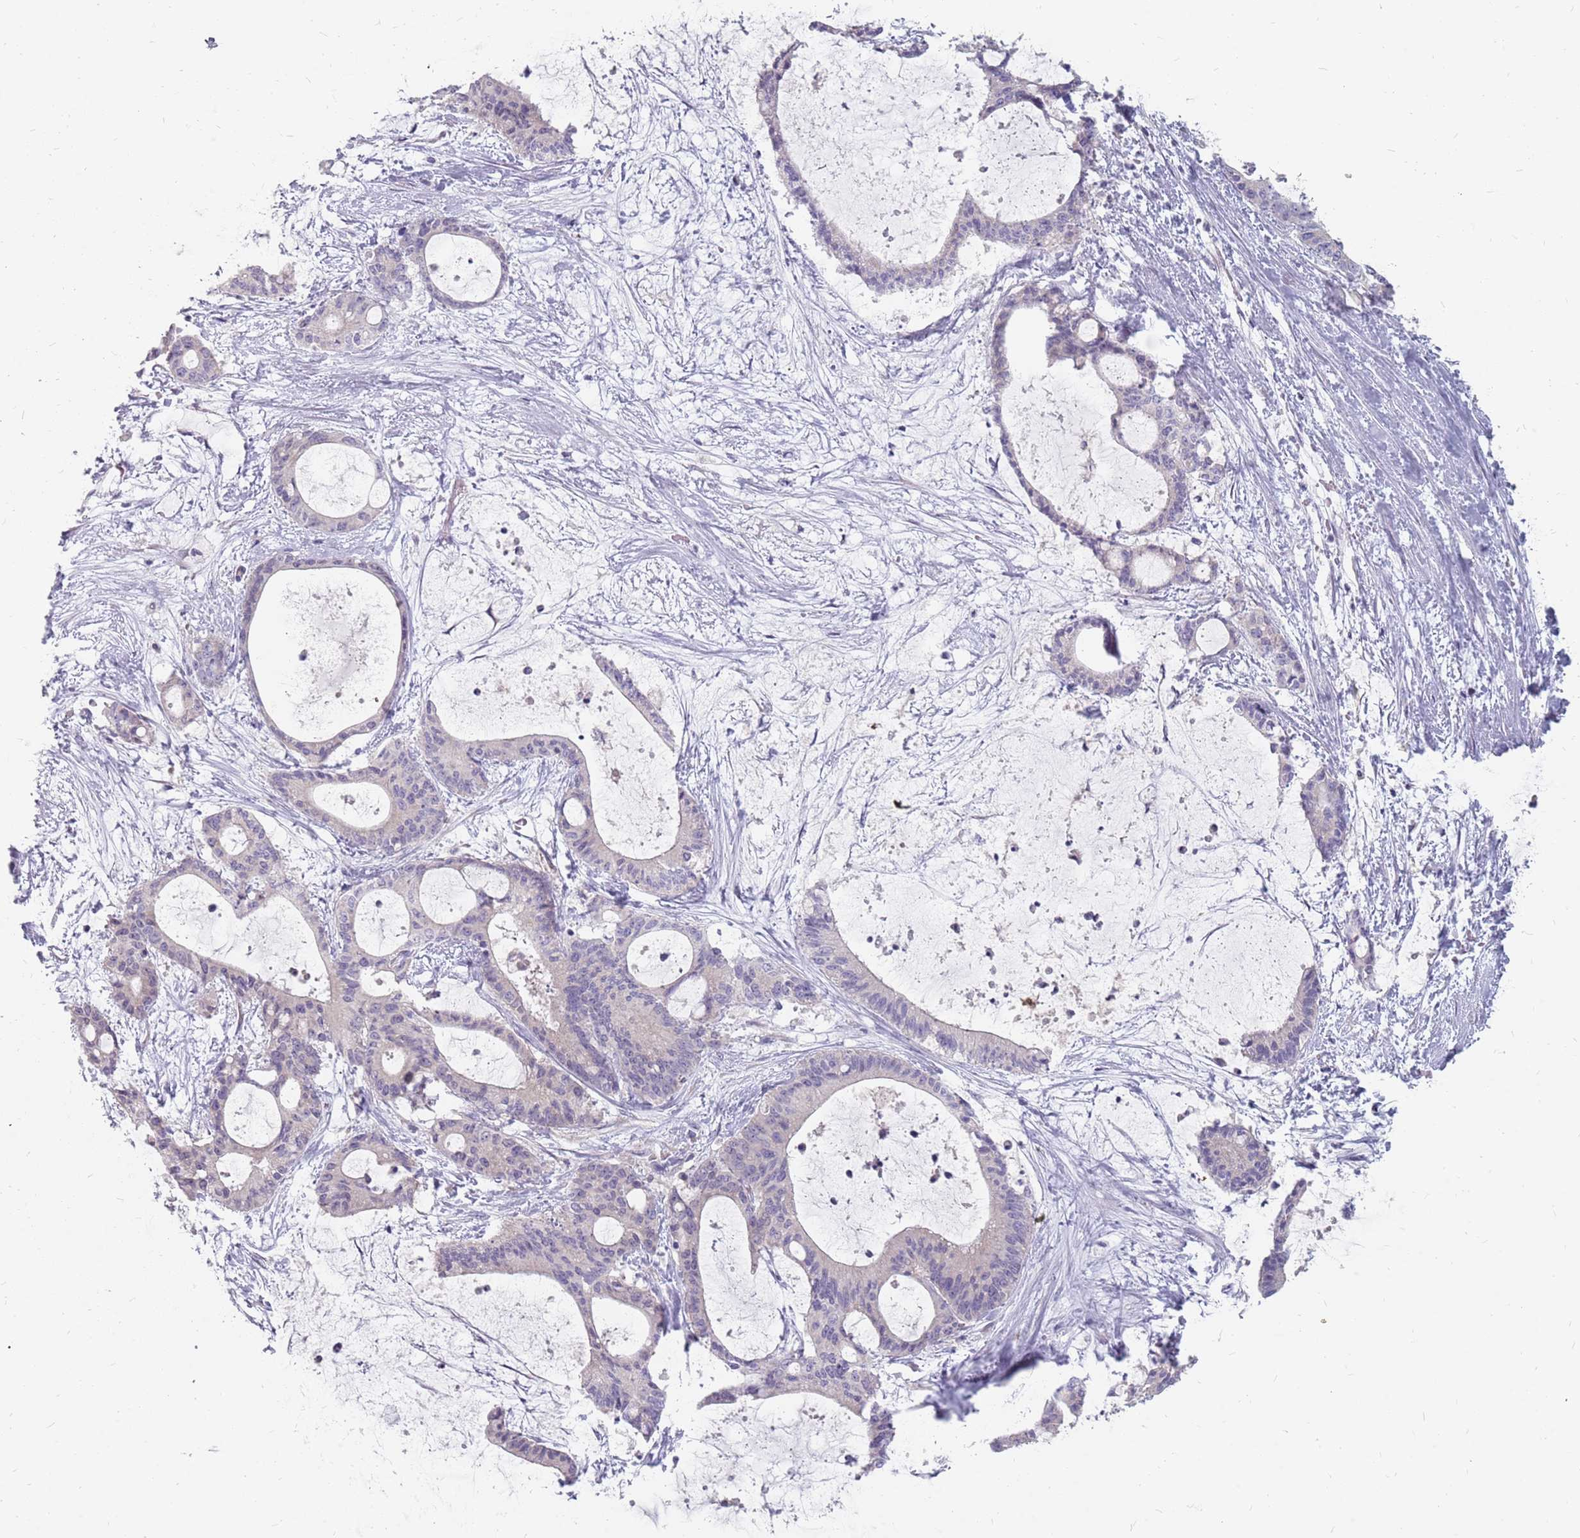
{"staining": {"intensity": "negative", "quantity": "none", "location": "none"}, "tissue": "liver cancer", "cell_type": "Tumor cells", "image_type": "cancer", "snomed": [{"axis": "morphology", "description": "Normal tissue, NOS"}, {"axis": "morphology", "description": "Cholangiocarcinoma"}, {"axis": "topography", "description": "Liver"}, {"axis": "topography", "description": "Peripheral nerve tissue"}], "caption": "This photomicrograph is of liver cholangiocarcinoma stained with immunohistochemistry (IHC) to label a protein in brown with the nuclei are counter-stained blue. There is no positivity in tumor cells.", "gene": "CMTR2", "patient": {"sex": "female", "age": 73}}